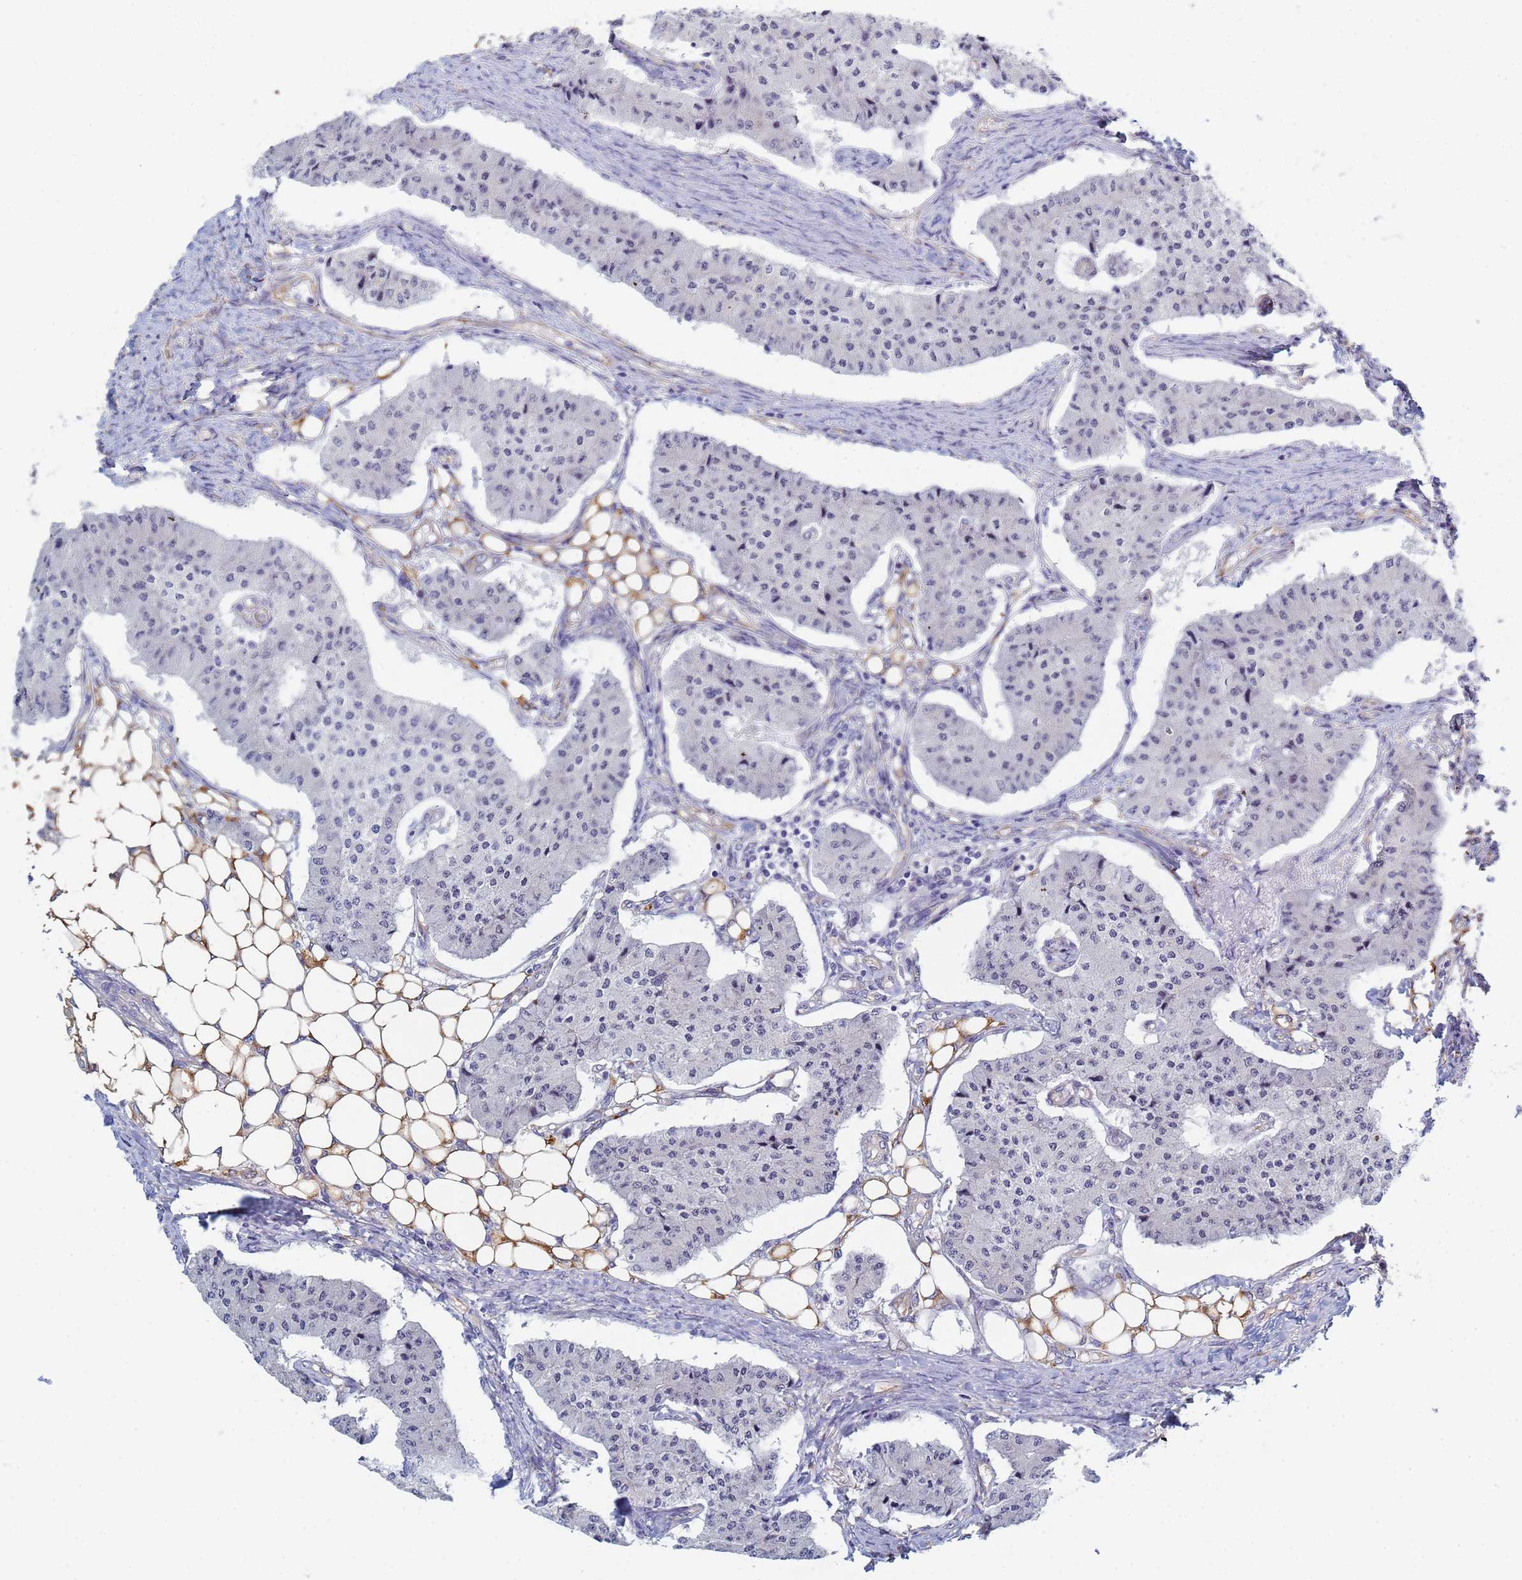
{"staining": {"intensity": "negative", "quantity": "none", "location": "none"}, "tissue": "carcinoid", "cell_type": "Tumor cells", "image_type": "cancer", "snomed": [{"axis": "morphology", "description": "Carcinoid, malignant, NOS"}, {"axis": "topography", "description": "Colon"}], "caption": "Tumor cells show no significant protein staining in carcinoid.", "gene": "GDAP2", "patient": {"sex": "female", "age": 52}}